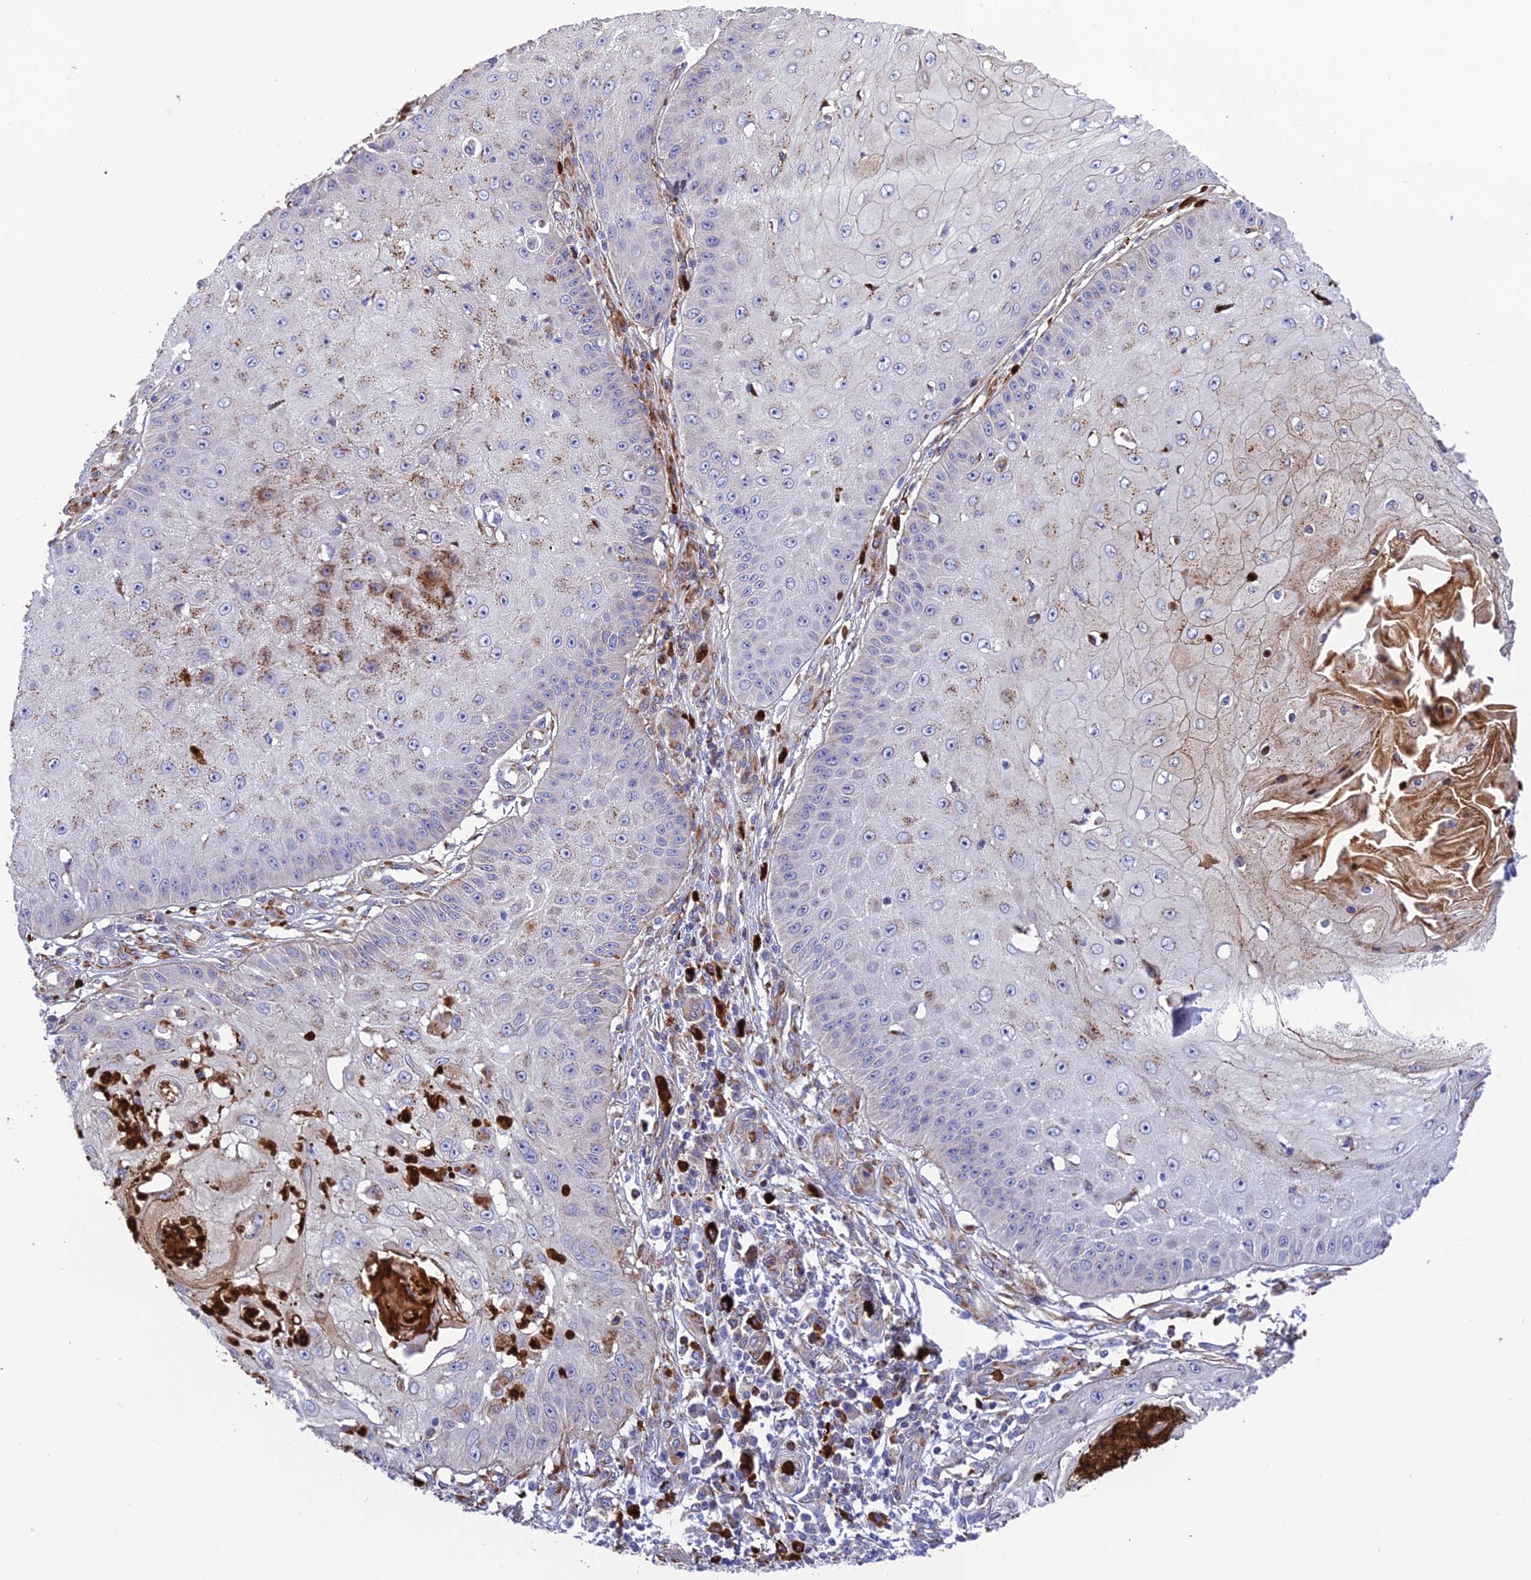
{"staining": {"intensity": "moderate", "quantity": "<25%", "location": "cytoplasmic/membranous"}, "tissue": "skin cancer", "cell_type": "Tumor cells", "image_type": "cancer", "snomed": [{"axis": "morphology", "description": "Squamous cell carcinoma, NOS"}, {"axis": "topography", "description": "Skin"}], "caption": "Protein staining of skin cancer tissue exhibits moderate cytoplasmic/membranous expression in about <25% of tumor cells.", "gene": "CPSF4L", "patient": {"sex": "male", "age": 70}}